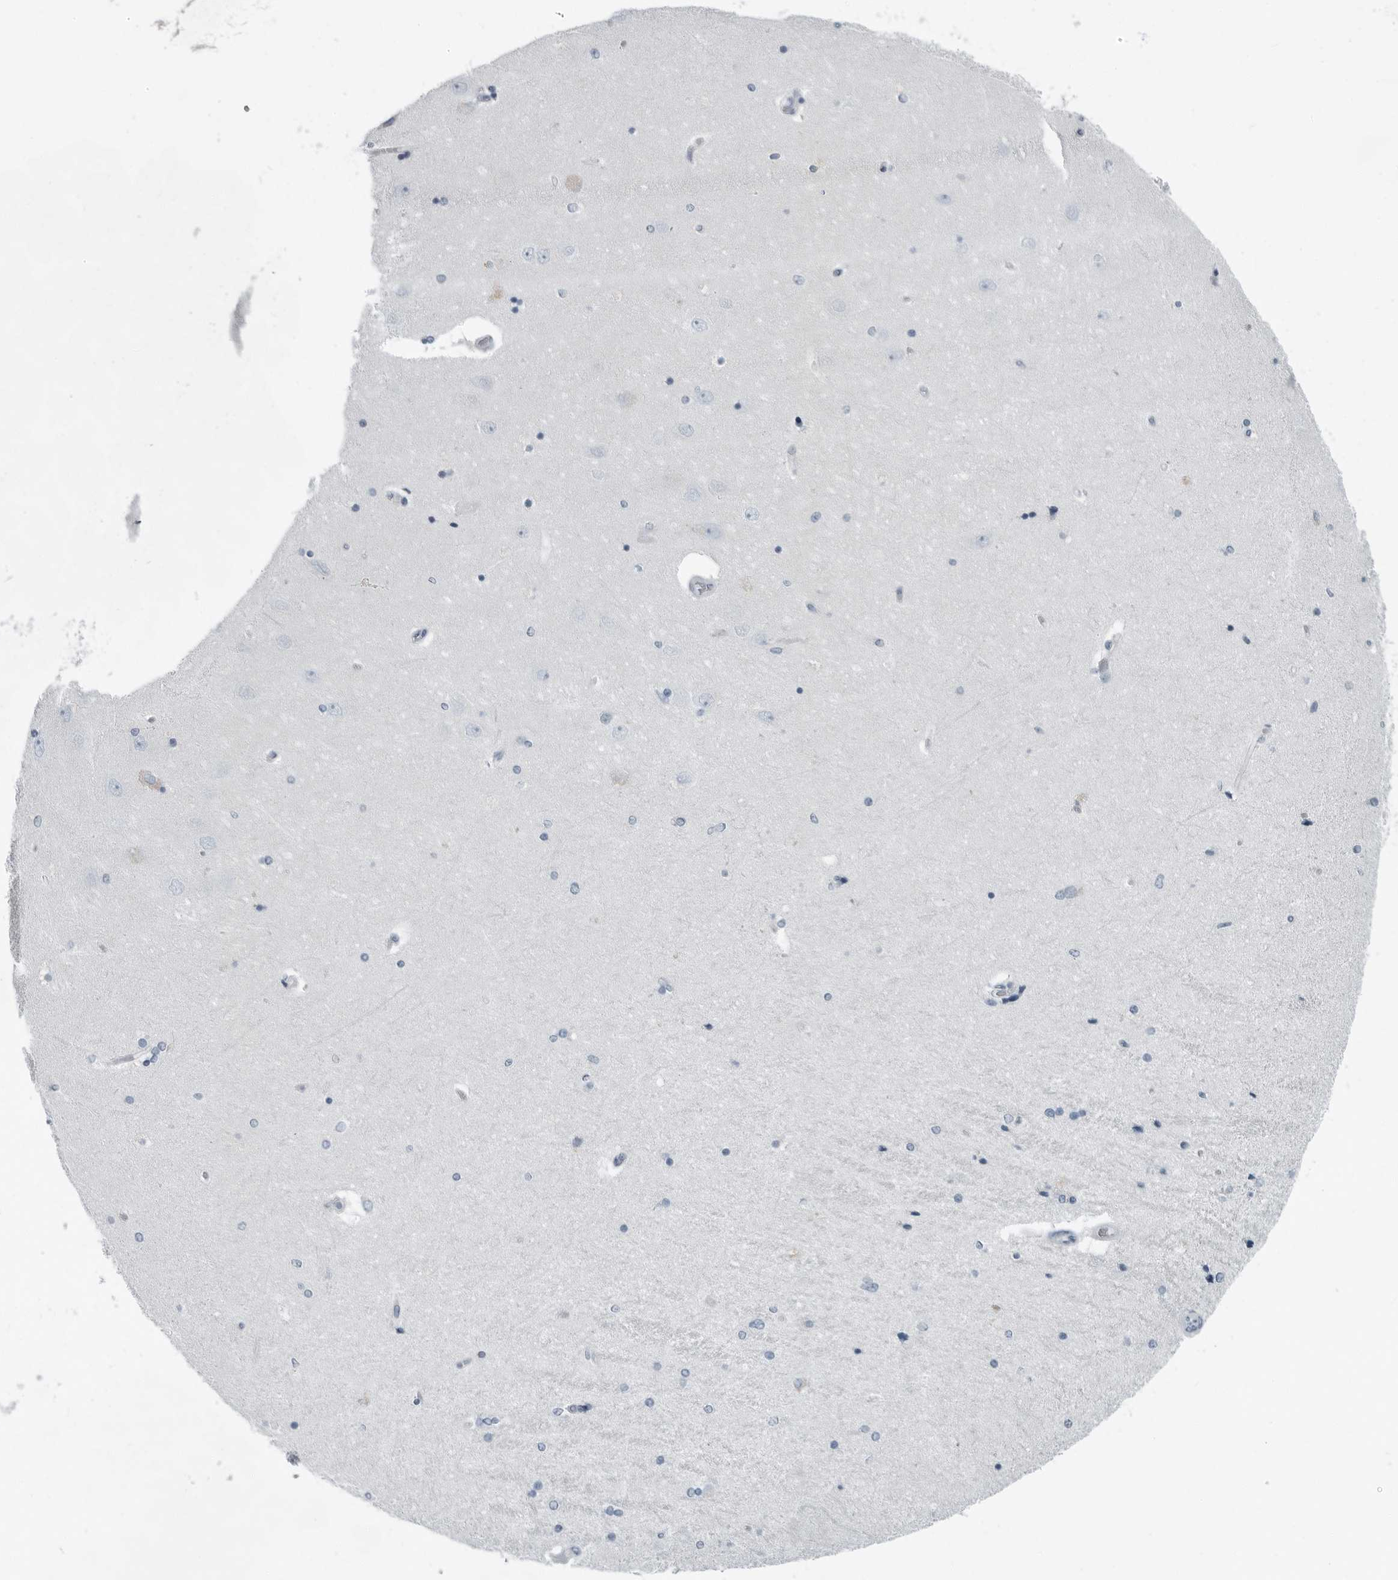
{"staining": {"intensity": "negative", "quantity": "none", "location": "none"}, "tissue": "hippocampus", "cell_type": "Glial cells", "image_type": "normal", "snomed": [{"axis": "morphology", "description": "Normal tissue, NOS"}, {"axis": "topography", "description": "Hippocampus"}], "caption": "Immunohistochemical staining of benign human hippocampus displays no significant positivity in glial cells.", "gene": "ZPBP2", "patient": {"sex": "female", "age": 54}}